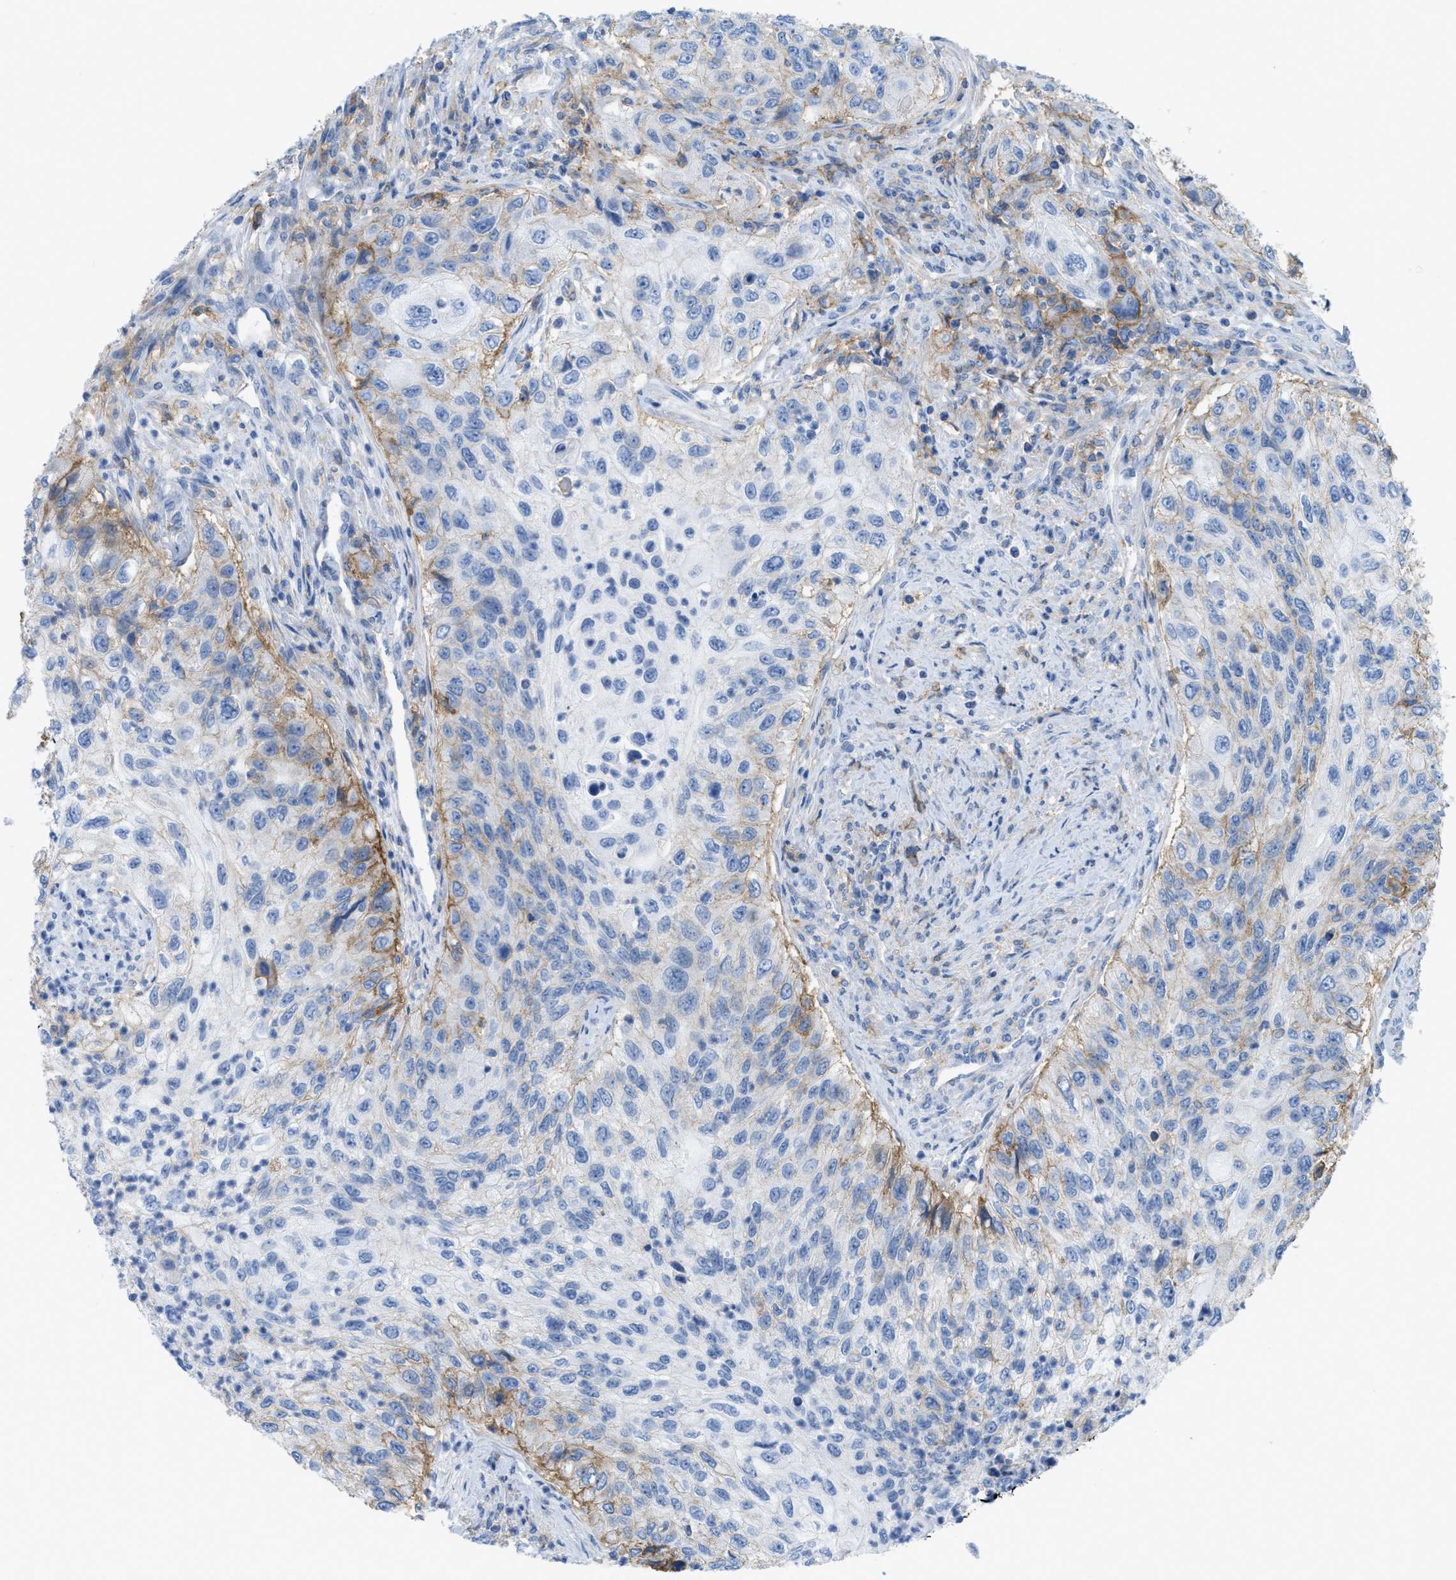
{"staining": {"intensity": "moderate", "quantity": "<25%", "location": "cytoplasmic/membranous"}, "tissue": "urothelial cancer", "cell_type": "Tumor cells", "image_type": "cancer", "snomed": [{"axis": "morphology", "description": "Urothelial carcinoma, High grade"}, {"axis": "topography", "description": "Urinary bladder"}], "caption": "This micrograph shows high-grade urothelial carcinoma stained with IHC to label a protein in brown. The cytoplasmic/membranous of tumor cells show moderate positivity for the protein. Nuclei are counter-stained blue.", "gene": "SLC3A2", "patient": {"sex": "female", "age": 60}}